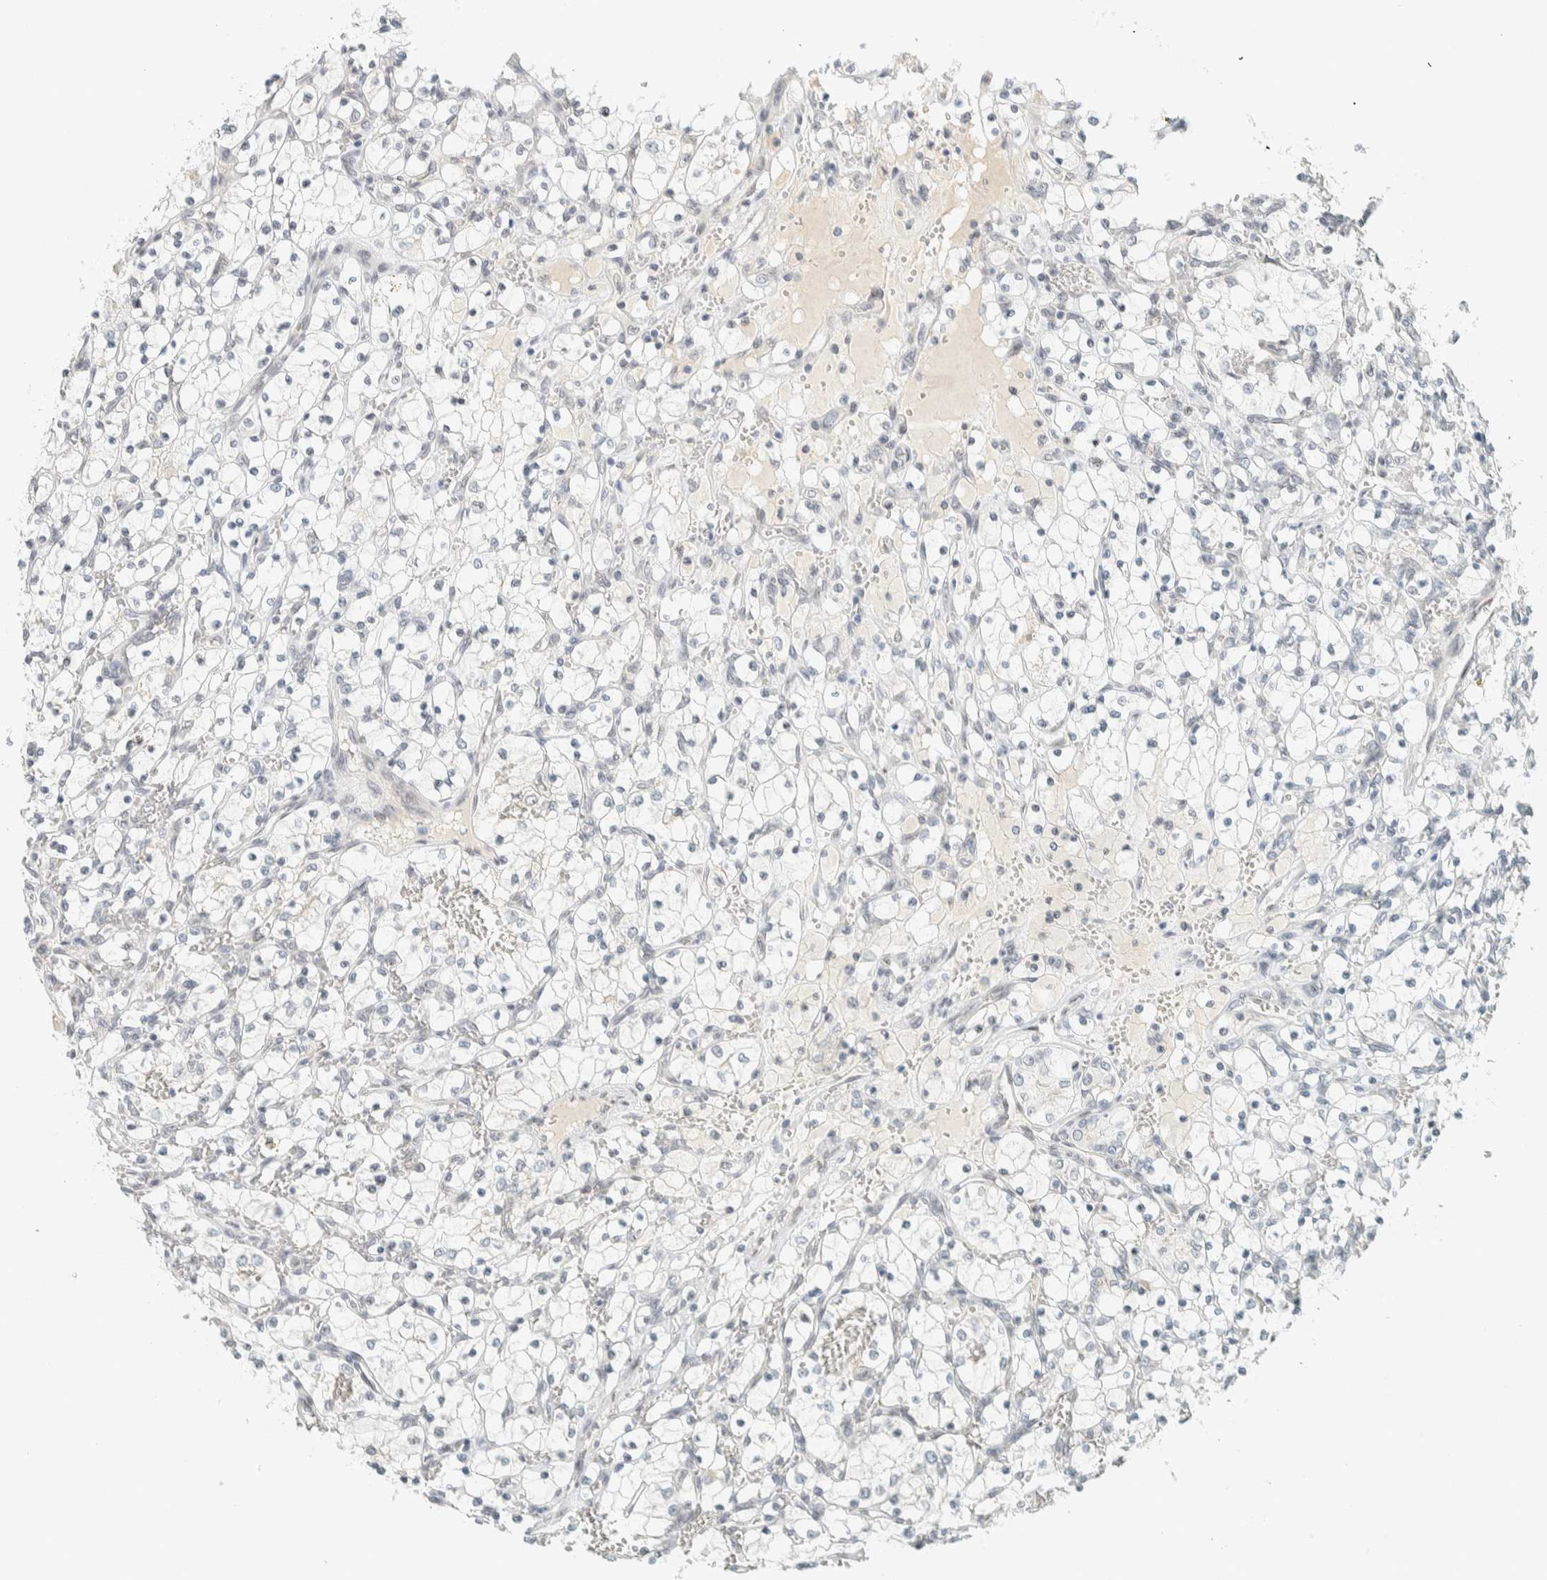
{"staining": {"intensity": "negative", "quantity": "none", "location": "none"}, "tissue": "renal cancer", "cell_type": "Tumor cells", "image_type": "cancer", "snomed": [{"axis": "morphology", "description": "Adenocarcinoma, NOS"}, {"axis": "topography", "description": "Kidney"}], "caption": "This is a histopathology image of IHC staining of renal cancer, which shows no positivity in tumor cells.", "gene": "C1QTNF12", "patient": {"sex": "female", "age": 69}}